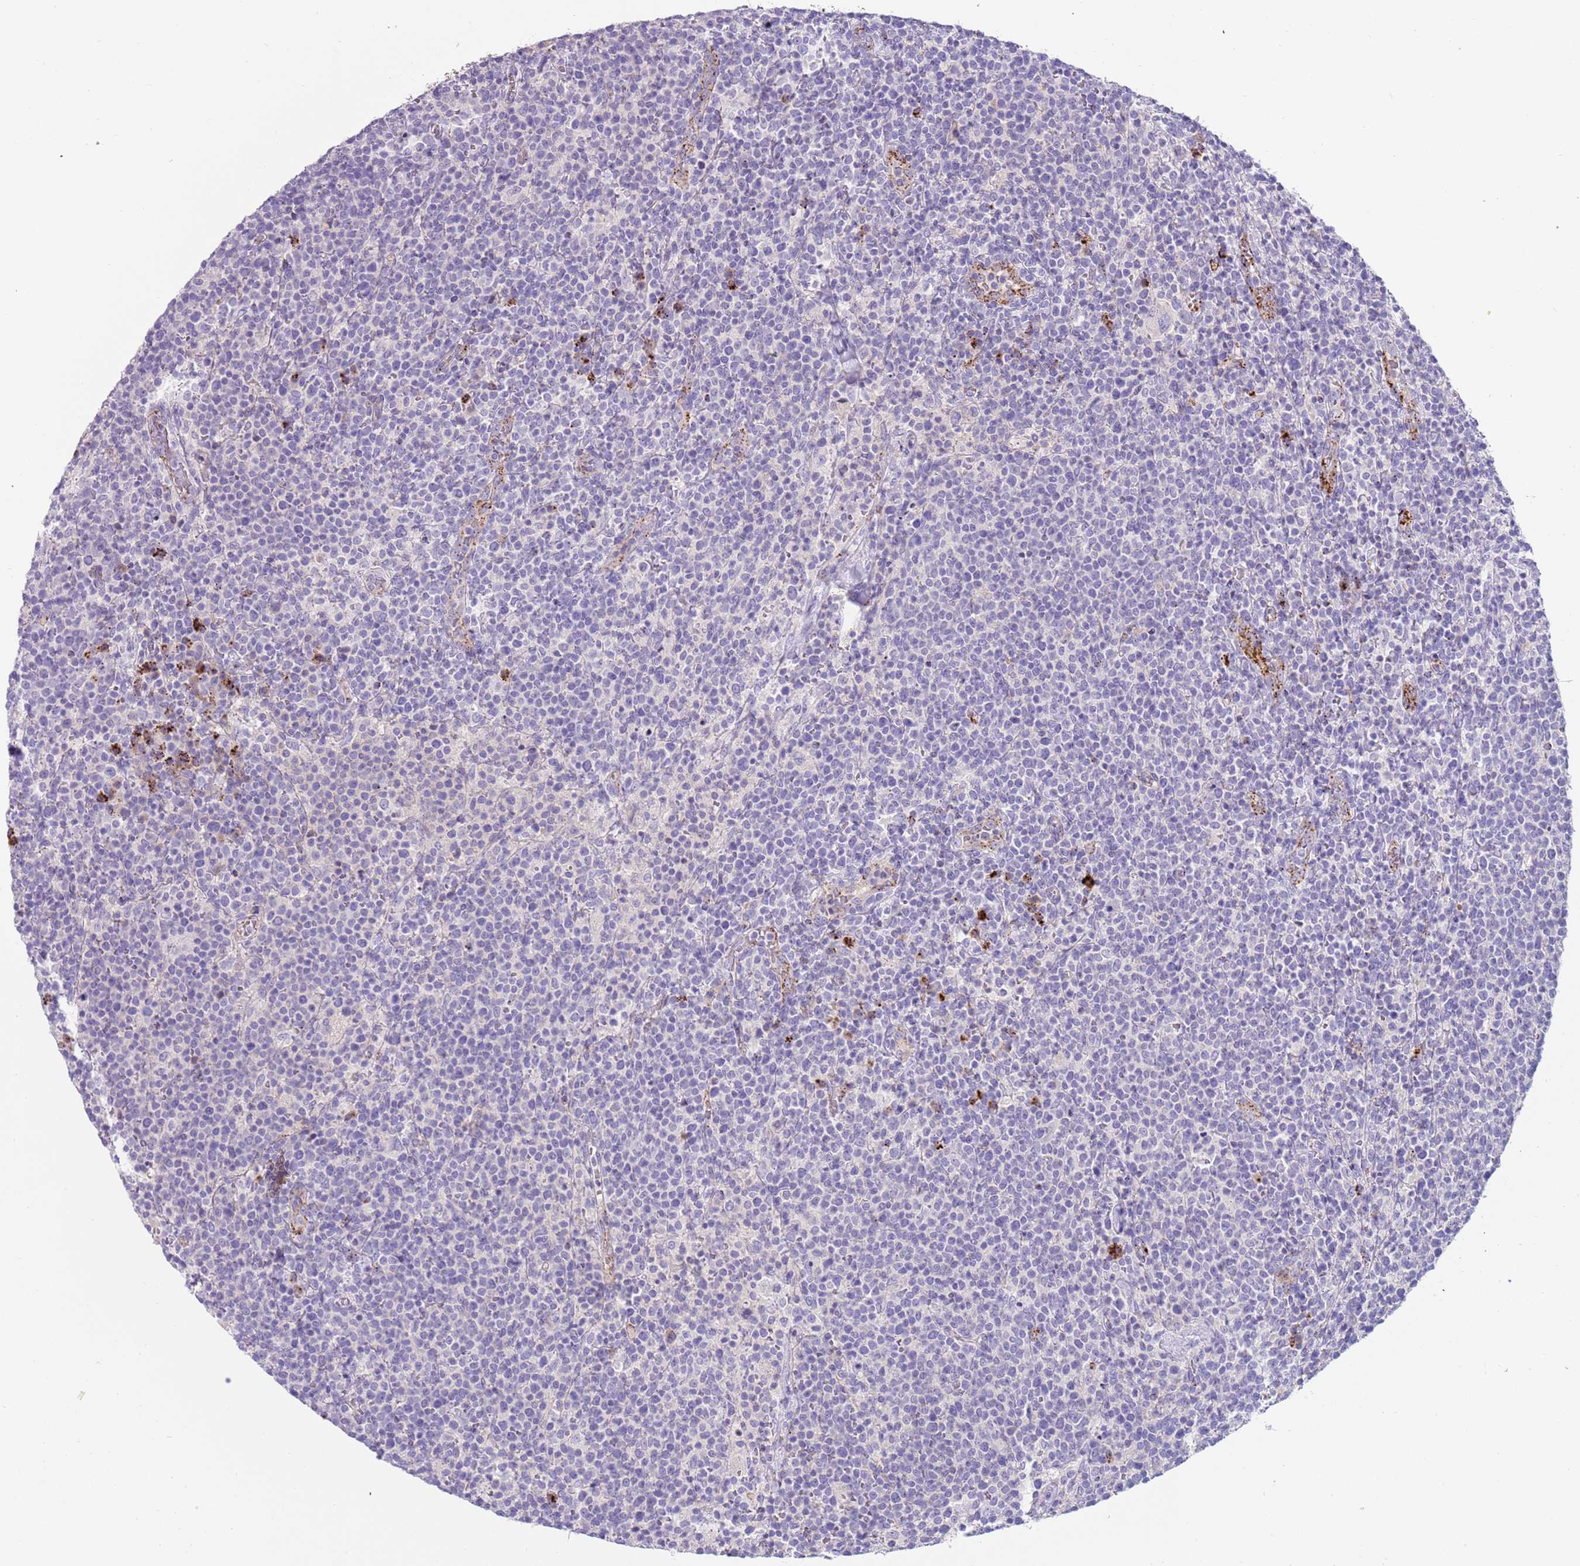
{"staining": {"intensity": "negative", "quantity": "none", "location": "none"}, "tissue": "lymphoma", "cell_type": "Tumor cells", "image_type": "cancer", "snomed": [{"axis": "morphology", "description": "Malignant lymphoma, non-Hodgkin's type, High grade"}, {"axis": "topography", "description": "Lymph node"}], "caption": "Immunohistochemistry (IHC) histopathology image of neoplastic tissue: high-grade malignant lymphoma, non-Hodgkin's type stained with DAB (3,3'-diaminobenzidine) displays no significant protein expression in tumor cells.", "gene": "LRRN3", "patient": {"sex": "male", "age": 61}}